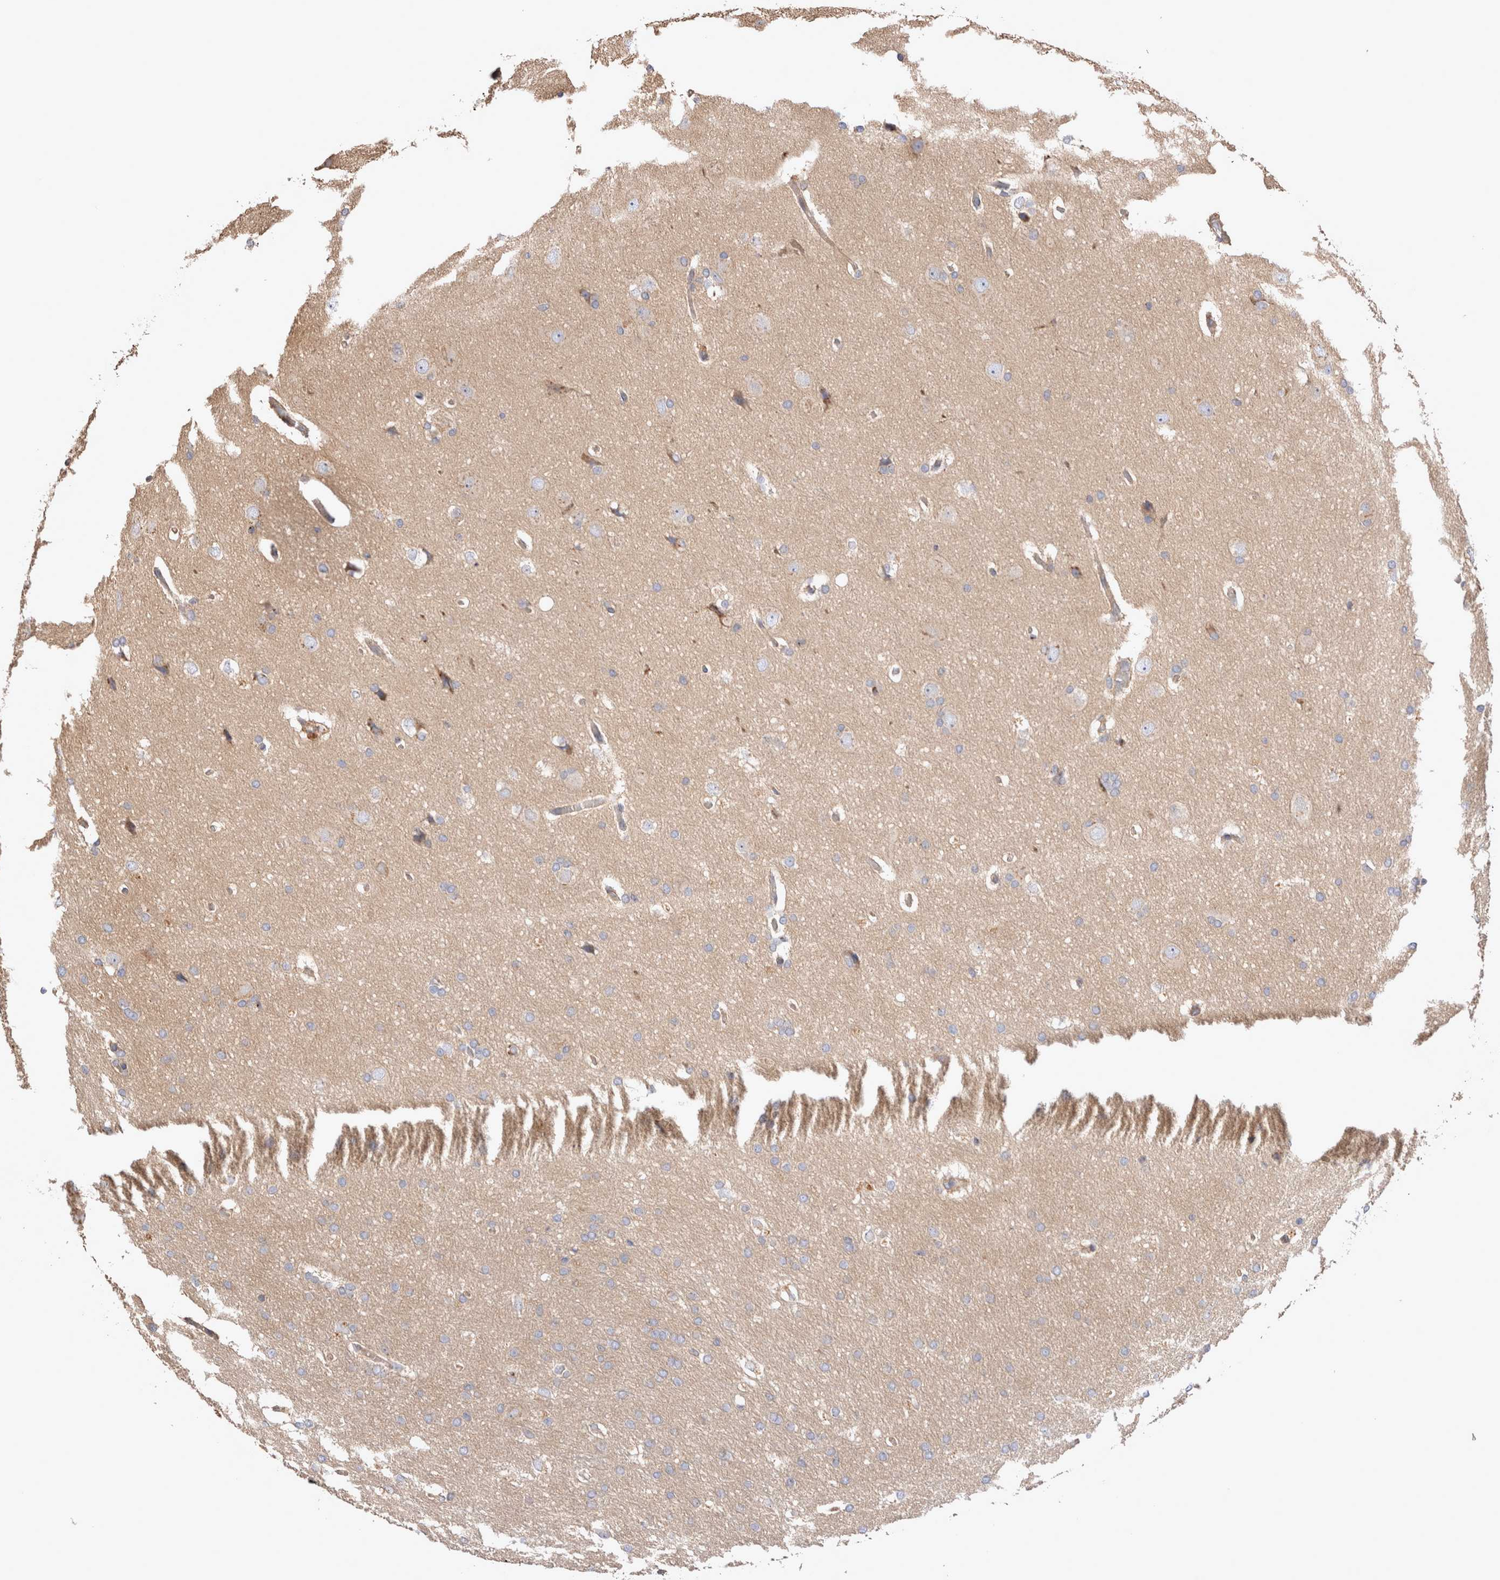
{"staining": {"intensity": "negative", "quantity": "none", "location": "none"}, "tissue": "glioma", "cell_type": "Tumor cells", "image_type": "cancer", "snomed": [{"axis": "morphology", "description": "Glioma, malignant, Low grade"}, {"axis": "topography", "description": "Brain"}], "caption": "Immunohistochemistry (IHC) histopathology image of neoplastic tissue: human glioma stained with DAB displays no significant protein staining in tumor cells.", "gene": "NXT2", "patient": {"sex": "female", "age": 37}}